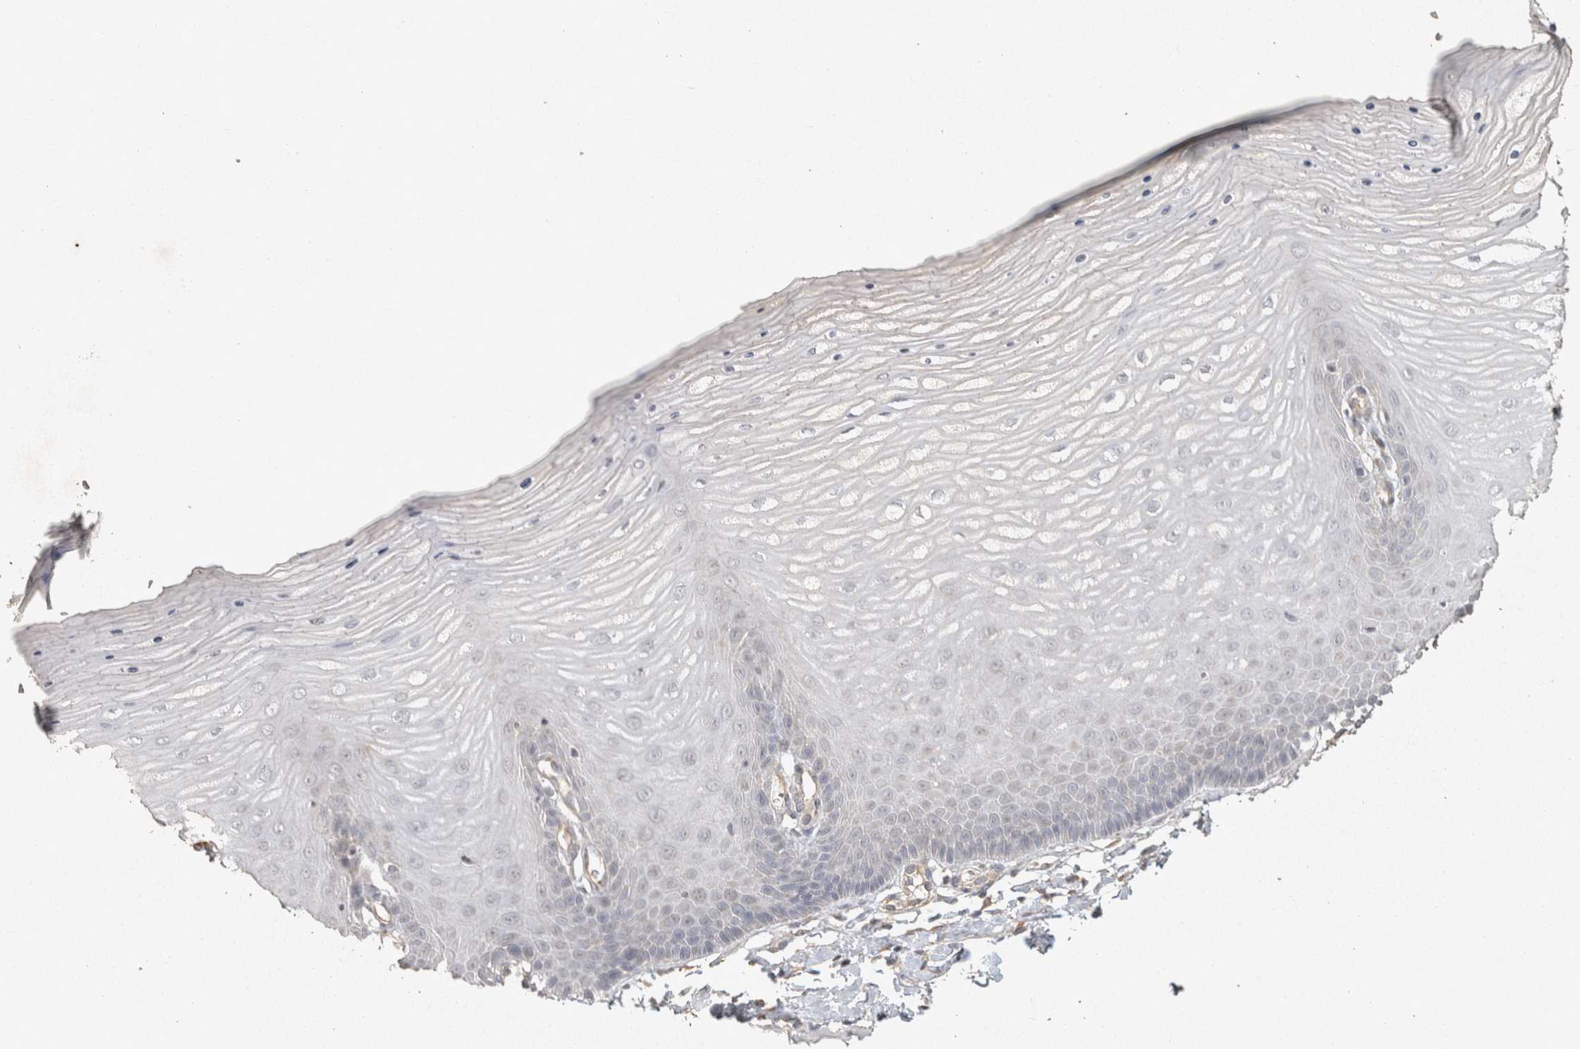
{"staining": {"intensity": "weak", "quantity": ">75%", "location": "cytoplasmic/membranous"}, "tissue": "cervix", "cell_type": "Glandular cells", "image_type": "normal", "snomed": [{"axis": "morphology", "description": "Normal tissue, NOS"}, {"axis": "topography", "description": "Cervix"}], "caption": "This is an image of immunohistochemistry (IHC) staining of benign cervix, which shows weak staining in the cytoplasmic/membranous of glandular cells.", "gene": "OSTN", "patient": {"sex": "female", "age": 55}}